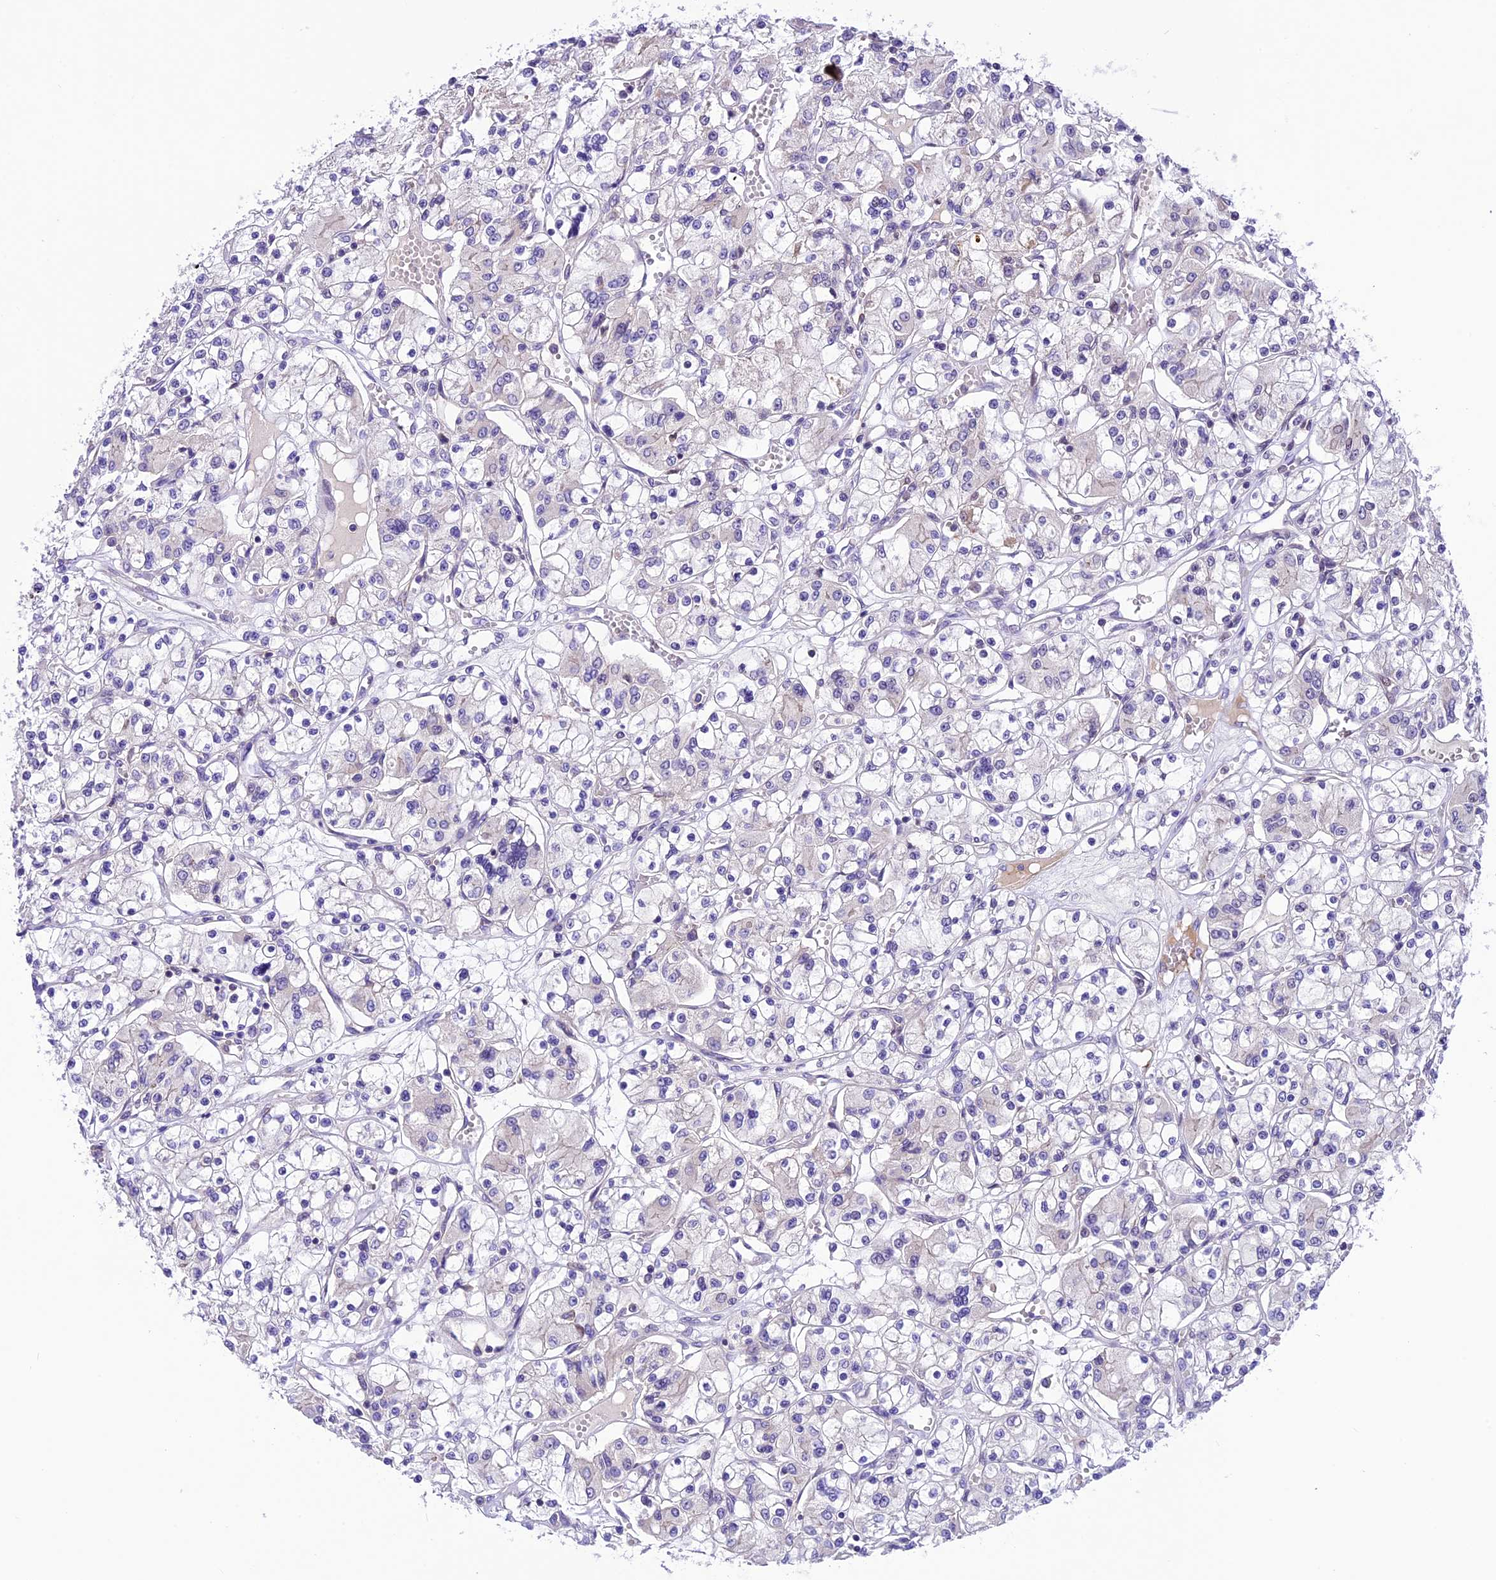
{"staining": {"intensity": "weak", "quantity": "<25%", "location": "nuclear"}, "tissue": "renal cancer", "cell_type": "Tumor cells", "image_type": "cancer", "snomed": [{"axis": "morphology", "description": "Adenocarcinoma, NOS"}, {"axis": "topography", "description": "Kidney"}], "caption": "A micrograph of human adenocarcinoma (renal) is negative for staining in tumor cells.", "gene": "SHKBP1", "patient": {"sex": "female", "age": 59}}